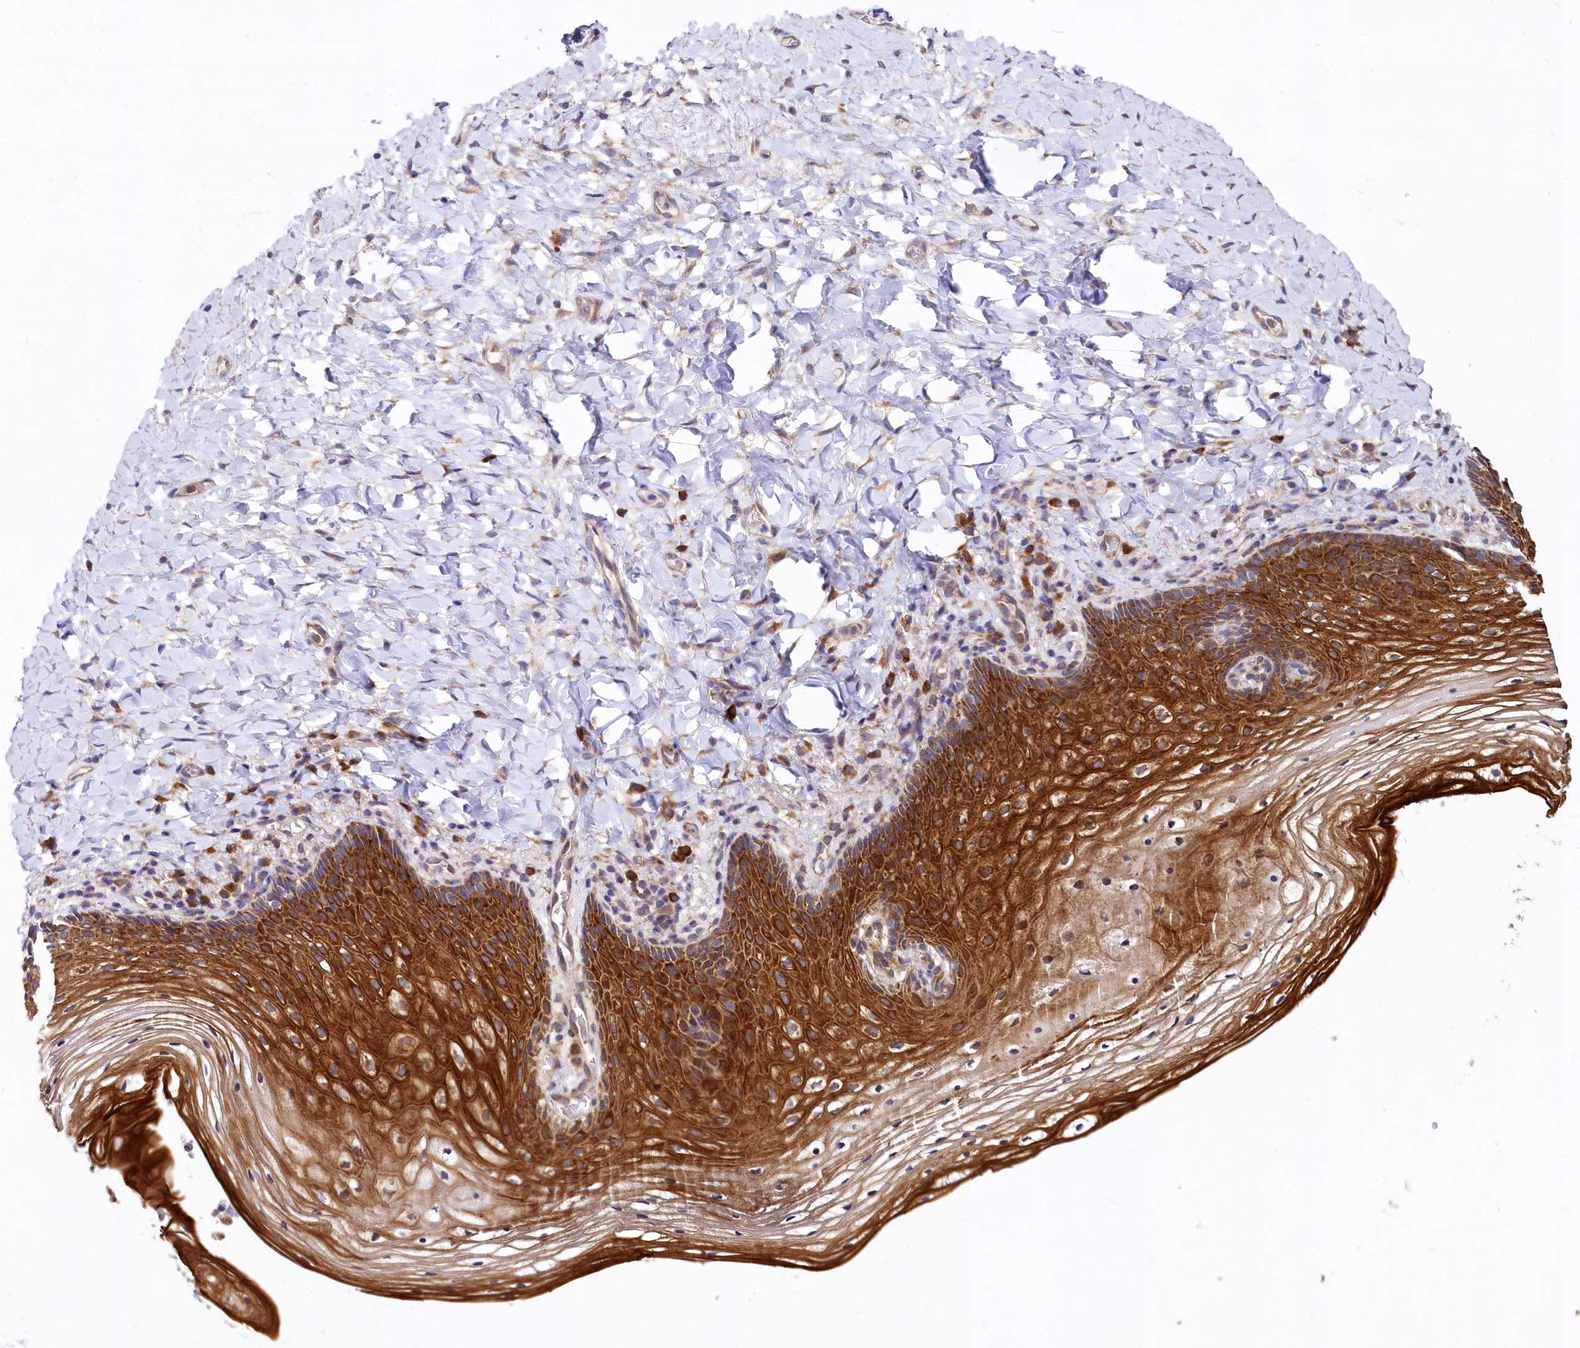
{"staining": {"intensity": "strong", "quantity": ">75%", "location": "cytoplasmic/membranous"}, "tissue": "vagina", "cell_type": "Squamous epithelial cells", "image_type": "normal", "snomed": [{"axis": "morphology", "description": "Normal tissue, NOS"}, {"axis": "topography", "description": "Vagina"}], "caption": "A brown stain shows strong cytoplasmic/membranous staining of a protein in squamous epithelial cells of benign human vagina. The staining was performed using DAB to visualize the protein expression in brown, while the nuclei were stained in blue with hematoxylin (Magnification: 20x).", "gene": "EIF2B2", "patient": {"sex": "female", "age": 60}}